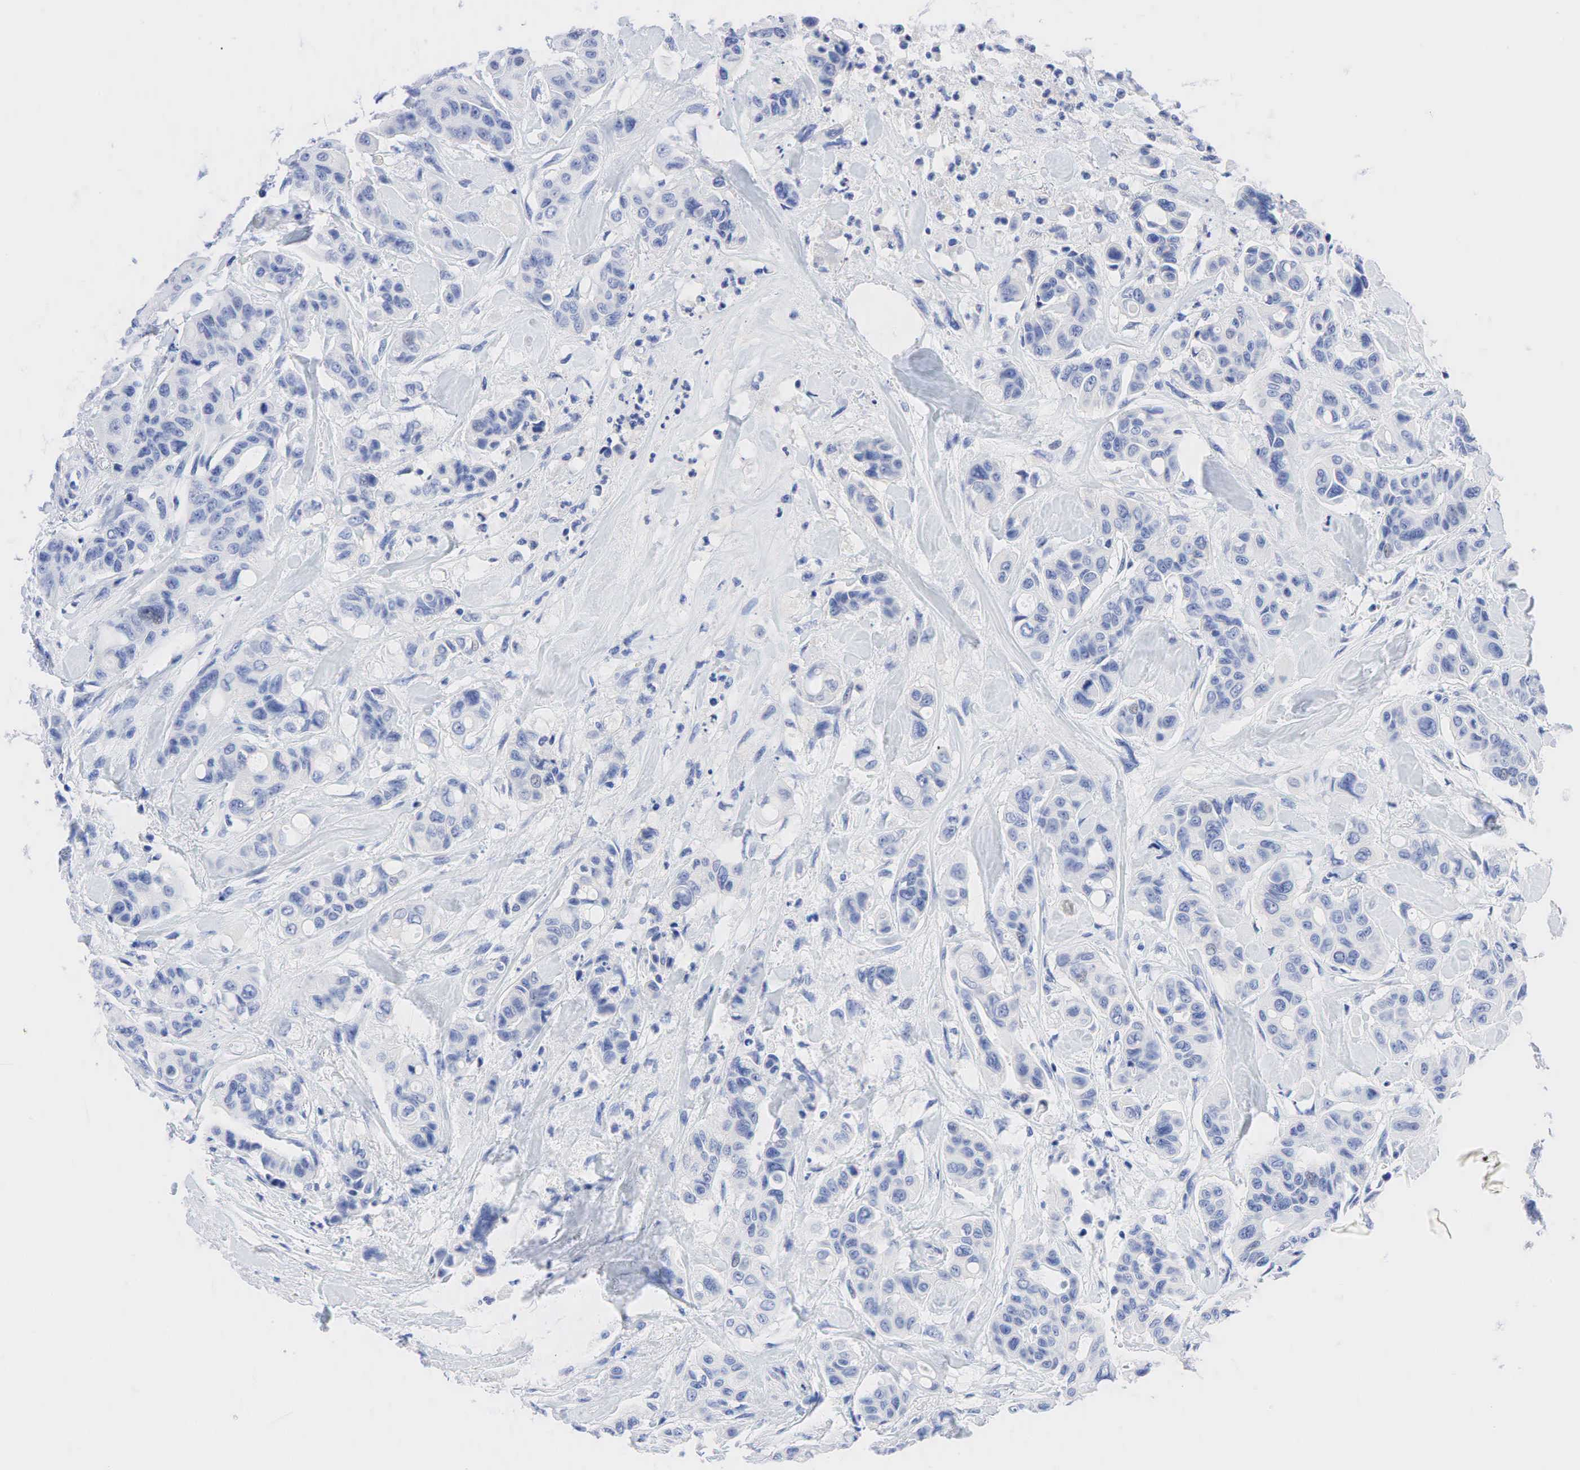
{"staining": {"intensity": "negative", "quantity": "none", "location": "none"}, "tissue": "colorectal cancer", "cell_type": "Tumor cells", "image_type": "cancer", "snomed": [{"axis": "morphology", "description": "Adenocarcinoma, NOS"}, {"axis": "topography", "description": "Colon"}], "caption": "A photomicrograph of human colorectal cancer (adenocarcinoma) is negative for staining in tumor cells. The staining is performed using DAB brown chromogen with nuclei counter-stained in using hematoxylin.", "gene": "NKX2-1", "patient": {"sex": "female", "age": 70}}